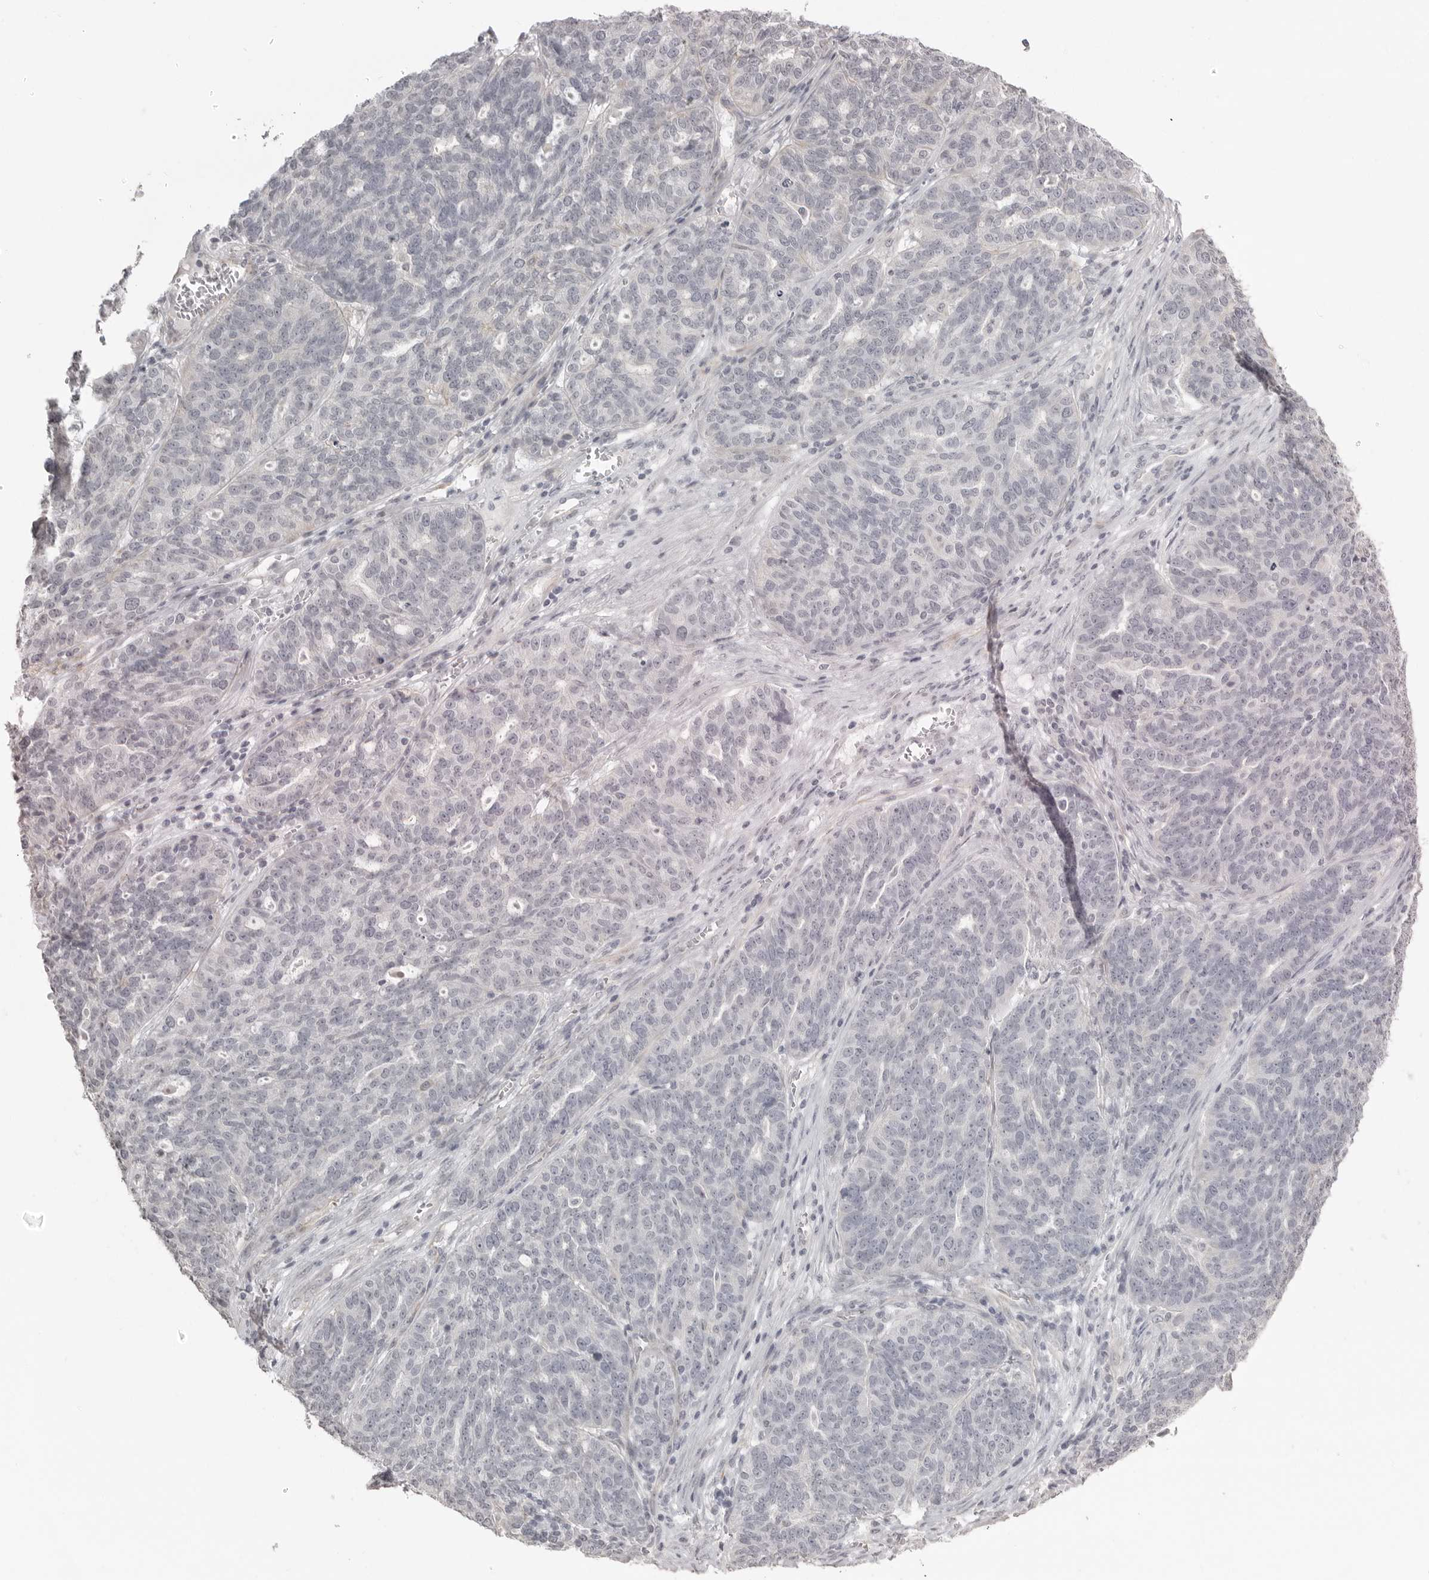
{"staining": {"intensity": "negative", "quantity": "none", "location": "none"}, "tissue": "ovarian cancer", "cell_type": "Tumor cells", "image_type": "cancer", "snomed": [{"axis": "morphology", "description": "Cystadenocarcinoma, serous, NOS"}, {"axis": "topography", "description": "Ovary"}], "caption": "Tumor cells are negative for brown protein staining in ovarian cancer (serous cystadenocarcinoma).", "gene": "SMG8", "patient": {"sex": "female", "age": 59}}